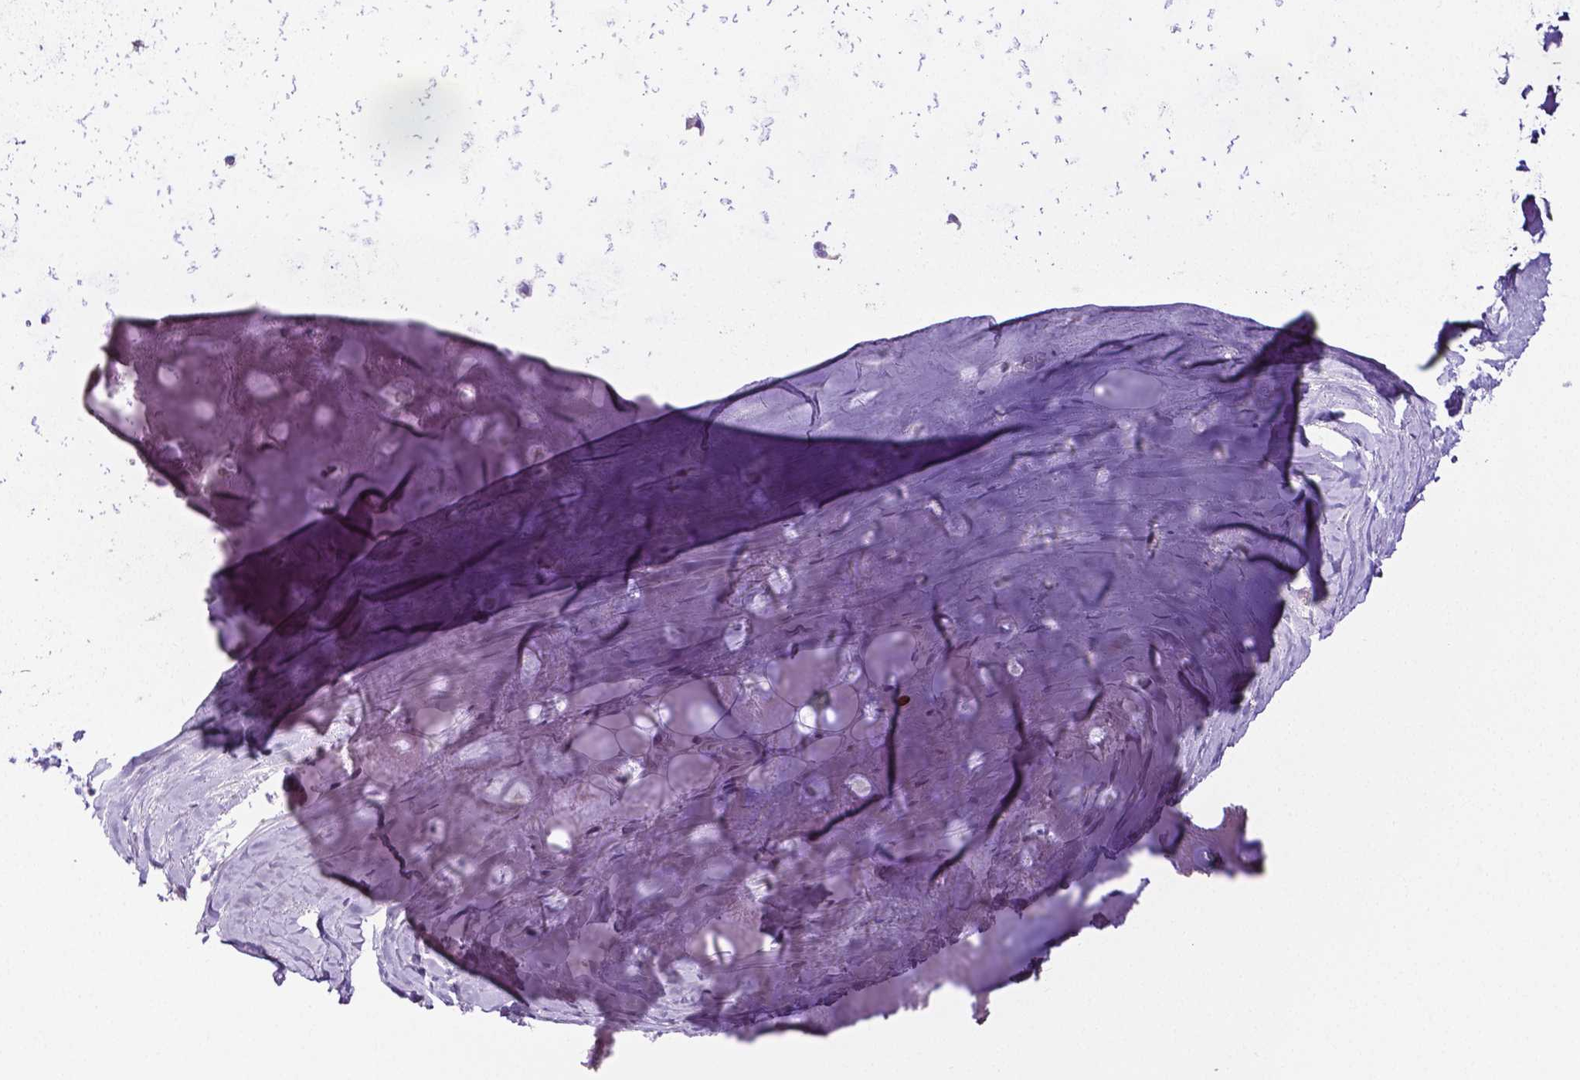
{"staining": {"intensity": "negative", "quantity": "none", "location": "none"}, "tissue": "adipose tissue", "cell_type": "Adipocytes", "image_type": "normal", "snomed": [{"axis": "morphology", "description": "Normal tissue, NOS"}, {"axis": "topography", "description": "Cartilage tissue"}], "caption": "The histopathology image reveals no staining of adipocytes in benign adipose tissue. The staining is performed using DAB brown chromogen with nuclei counter-stained in using hematoxylin.", "gene": "MMP9", "patient": {"sex": "male", "age": 57}}